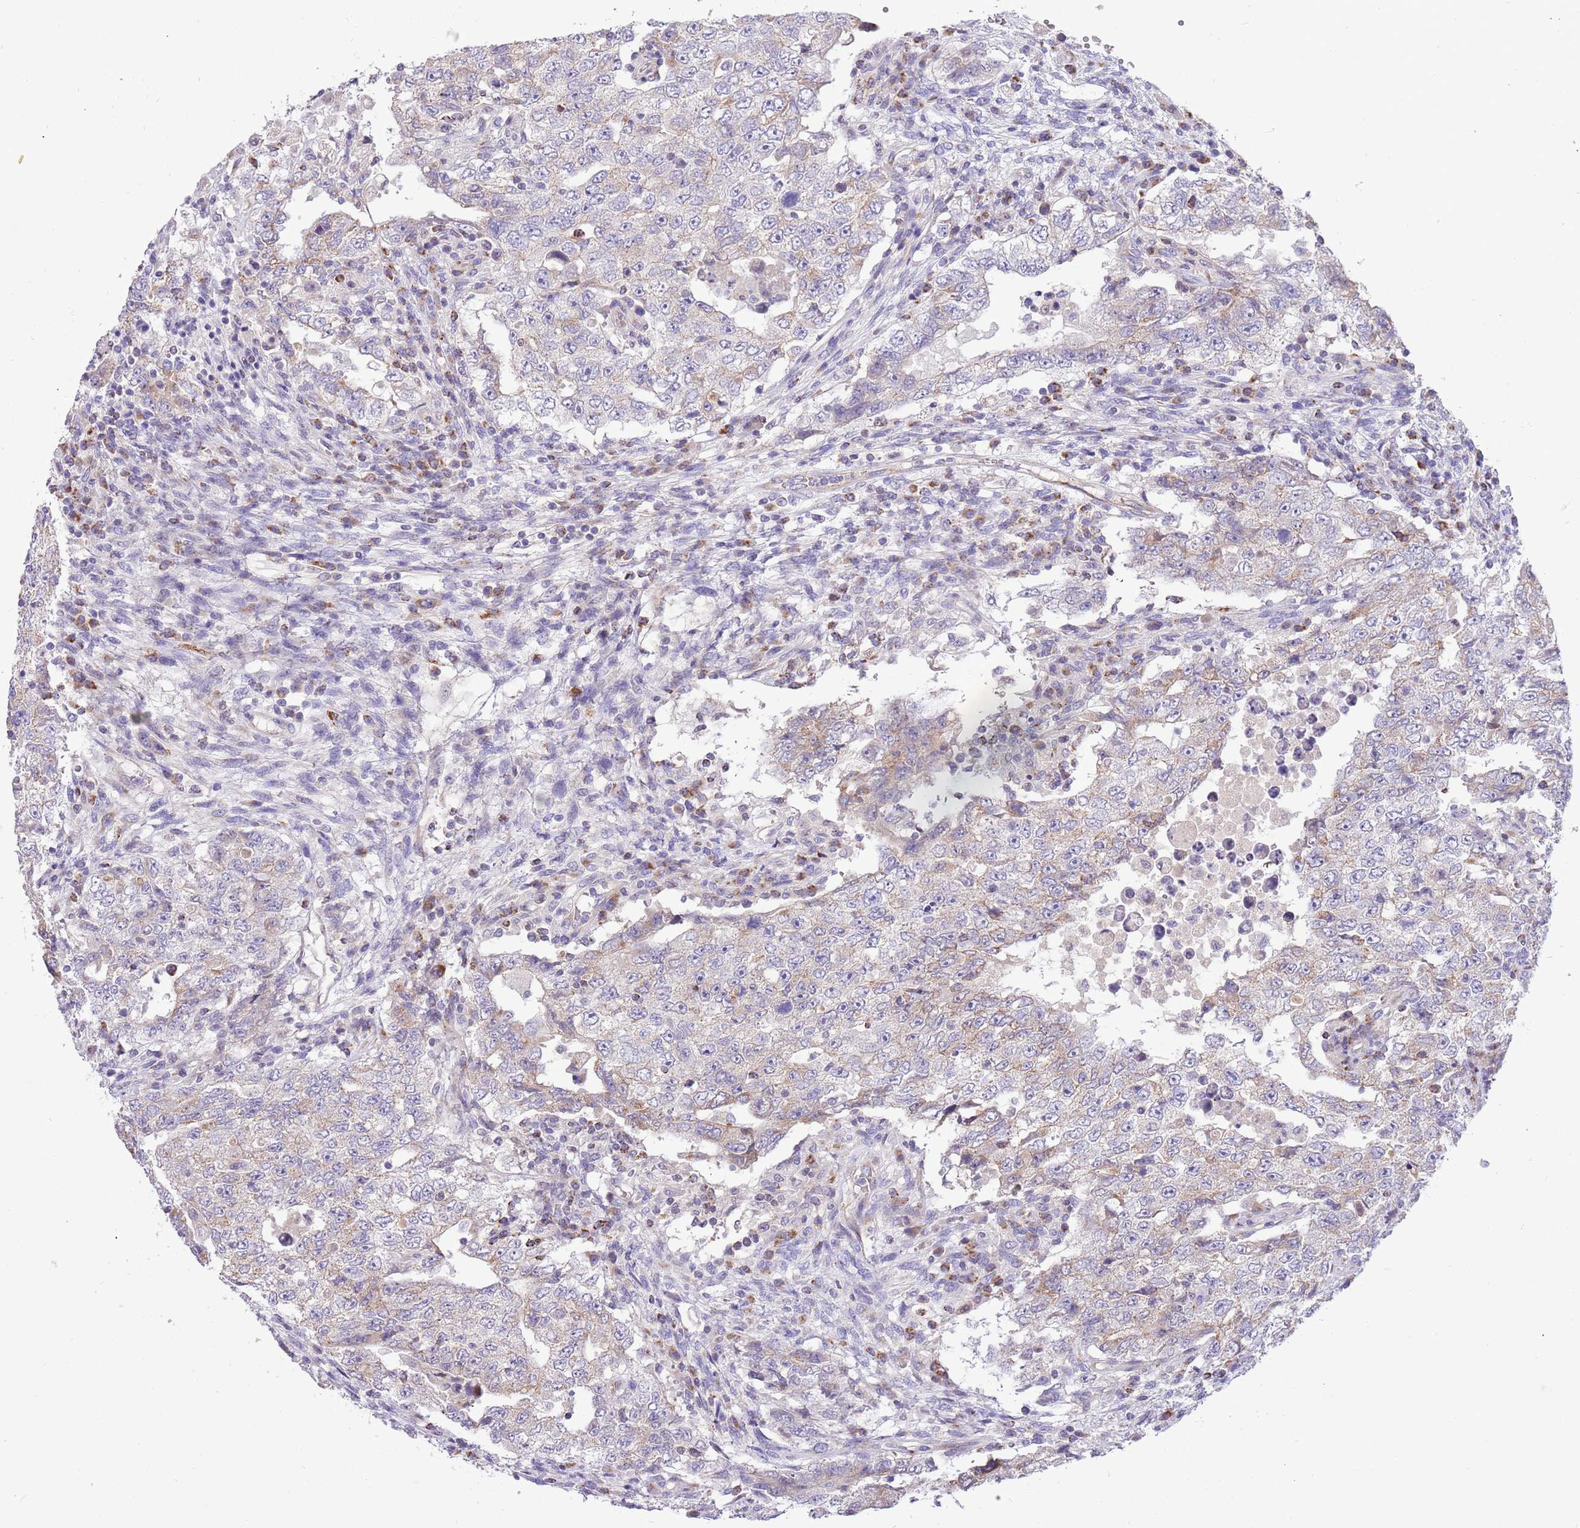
{"staining": {"intensity": "weak", "quantity": "<25%", "location": "cytoplasmic/membranous"}, "tissue": "testis cancer", "cell_type": "Tumor cells", "image_type": "cancer", "snomed": [{"axis": "morphology", "description": "Carcinoma, Embryonal, NOS"}, {"axis": "topography", "description": "Testis"}], "caption": "Immunohistochemical staining of embryonal carcinoma (testis) displays no significant expression in tumor cells.", "gene": "COX17", "patient": {"sex": "male", "age": 26}}